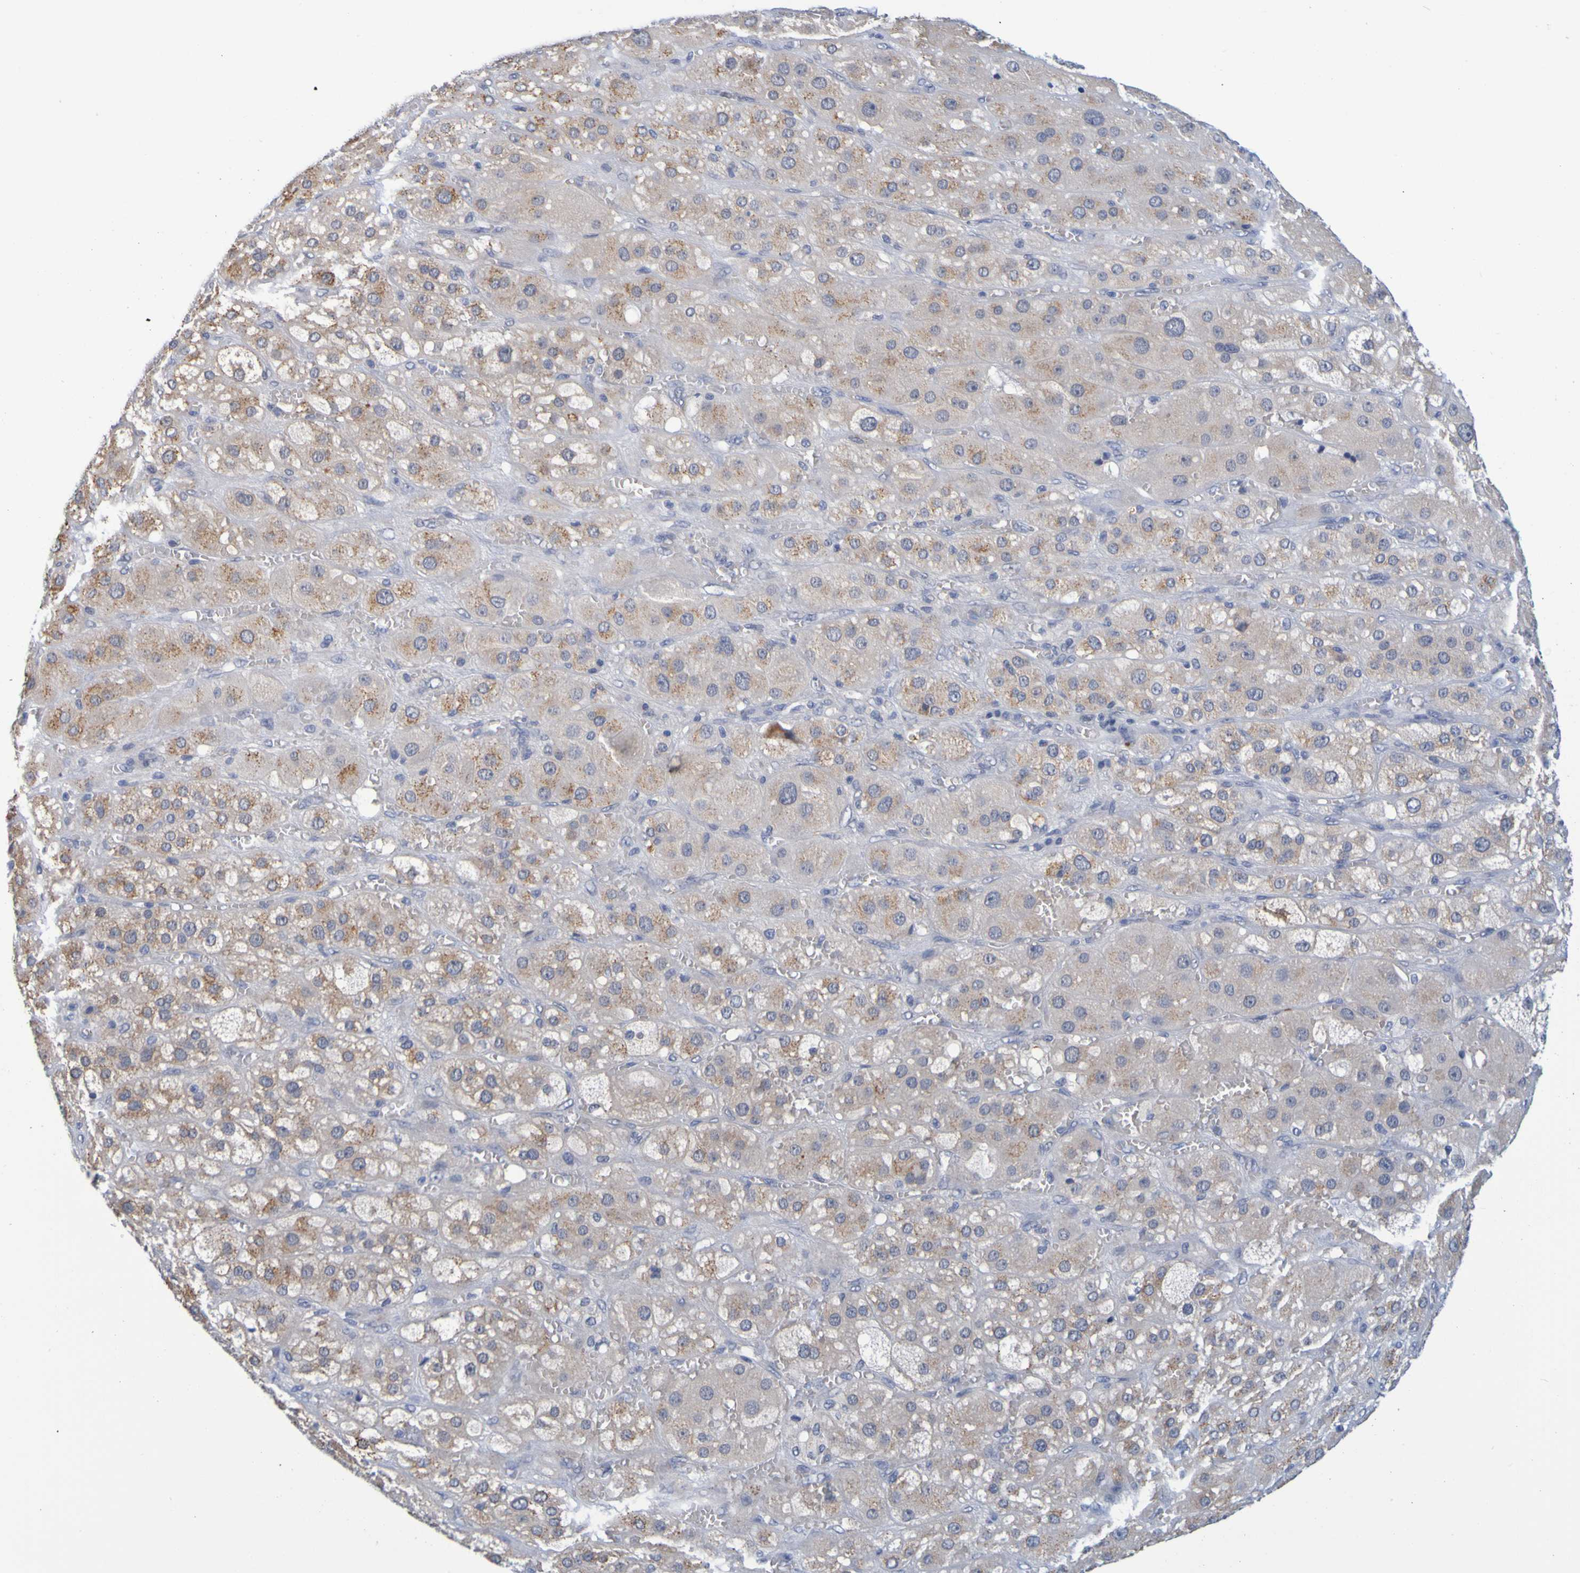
{"staining": {"intensity": "weak", "quantity": "25%-75%", "location": "cytoplasmic/membranous"}, "tissue": "adrenal gland", "cell_type": "Glandular cells", "image_type": "normal", "snomed": [{"axis": "morphology", "description": "Normal tissue, NOS"}, {"axis": "topography", "description": "Adrenal gland"}], "caption": "High-power microscopy captured an immunohistochemistry (IHC) histopathology image of normal adrenal gland, revealing weak cytoplasmic/membranous positivity in approximately 25%-75% of glandular cells.", "gene": "ENDOU", "patient": {"sex": "female", "age": 47}}